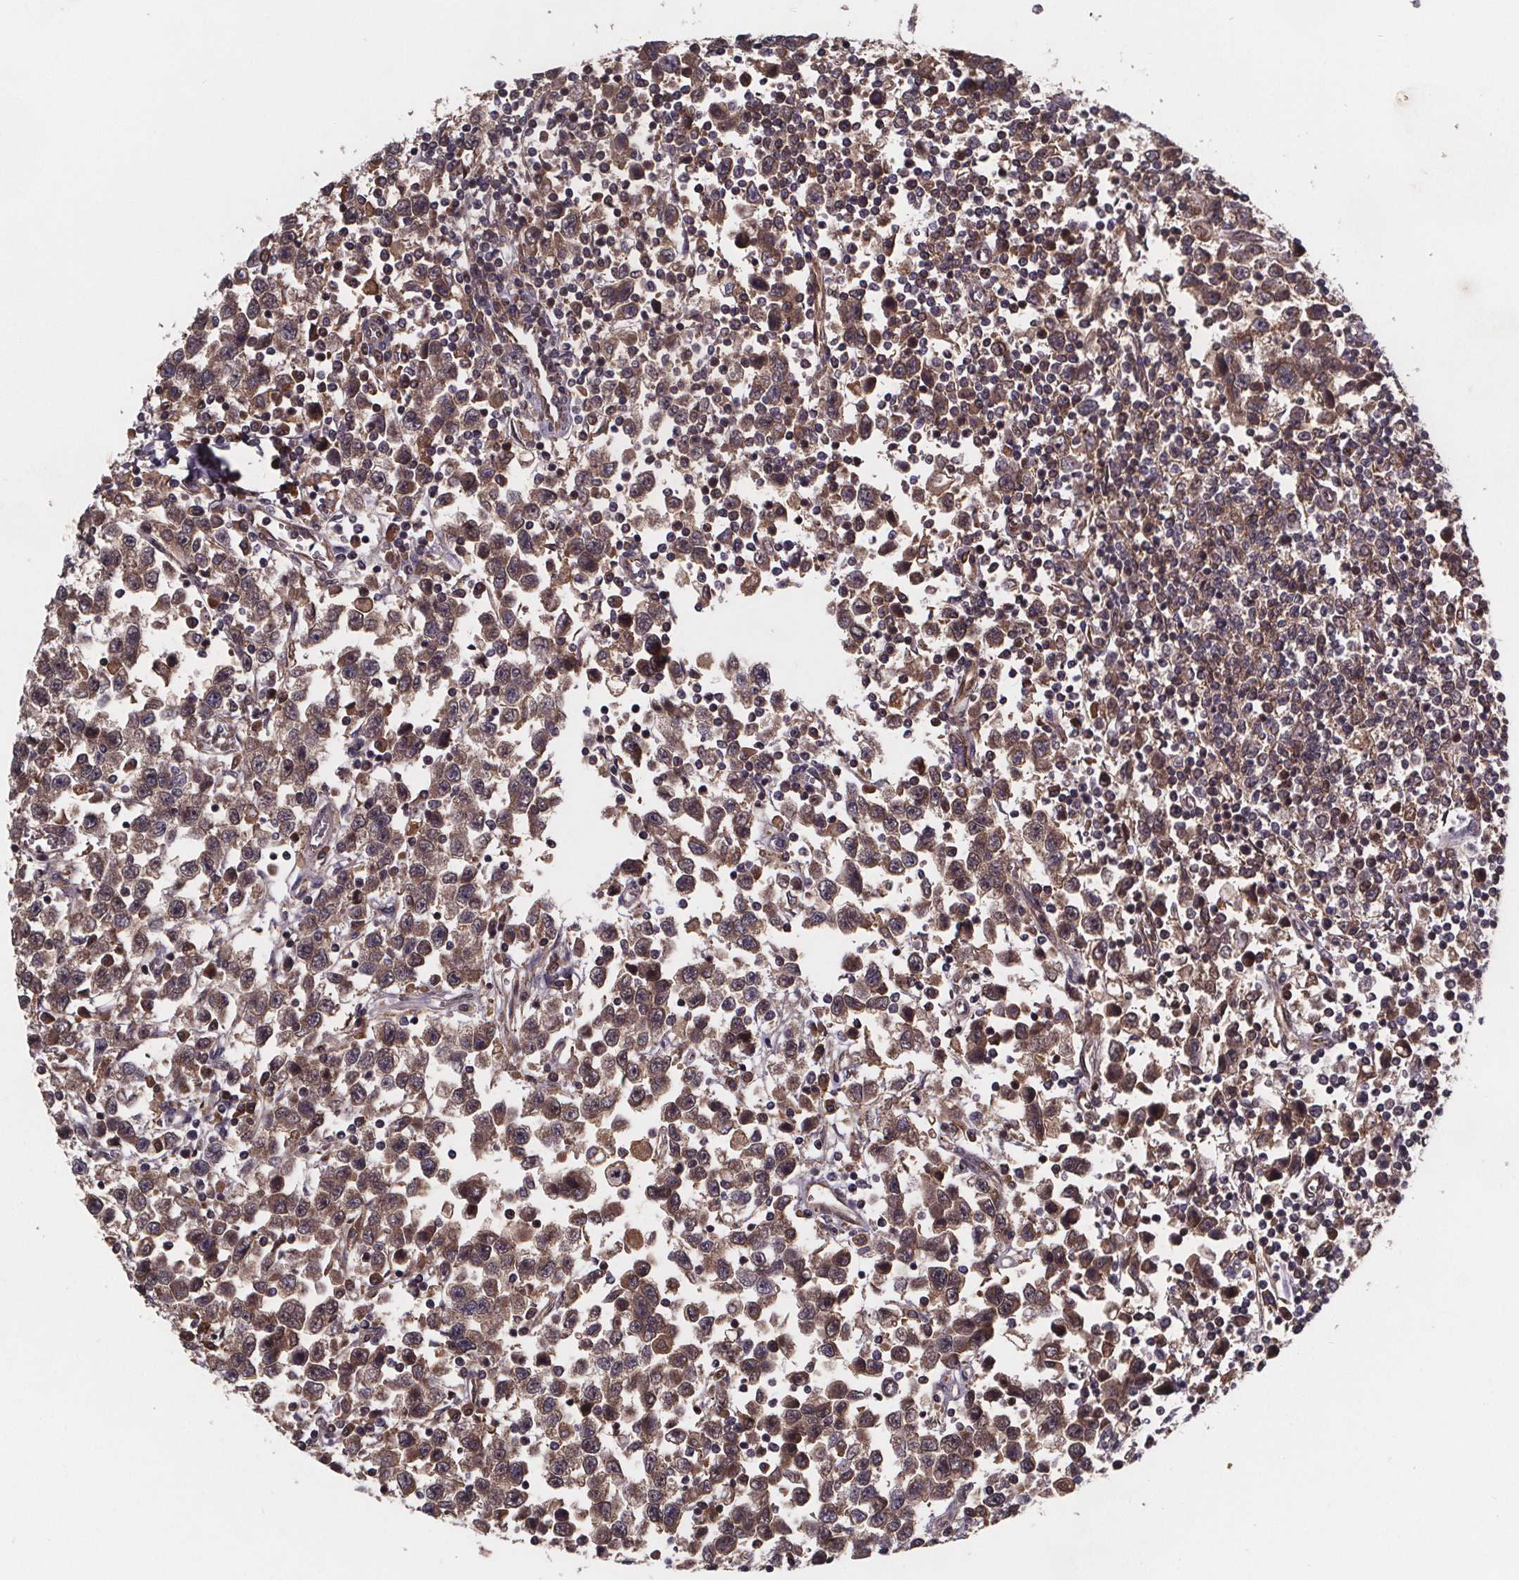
{"staining": {"intensity": "weak", "quantity": ">75%", "location": "cytoplasmic/membranous"}, "tissue": "testis cancer", "cell_type": "Tumor cells", "image_type": "cancer", "snomed": [{"axis": "morphology", "description": "Seminoma, NOS"}, {"axis": "topography", "description": "Testis"}], "caption": "Tumor cells show weak cytoplasmic/membranous positivity in about >75% of cells in testis cancer. The staining was performed using DAB to visualize the protein expression in brown, while the nuclei were stained in blue with hematoxylin (Magnification: 20x).", "gene": "FASTKD3", "patient": {"sex": "male", "age": 34}}